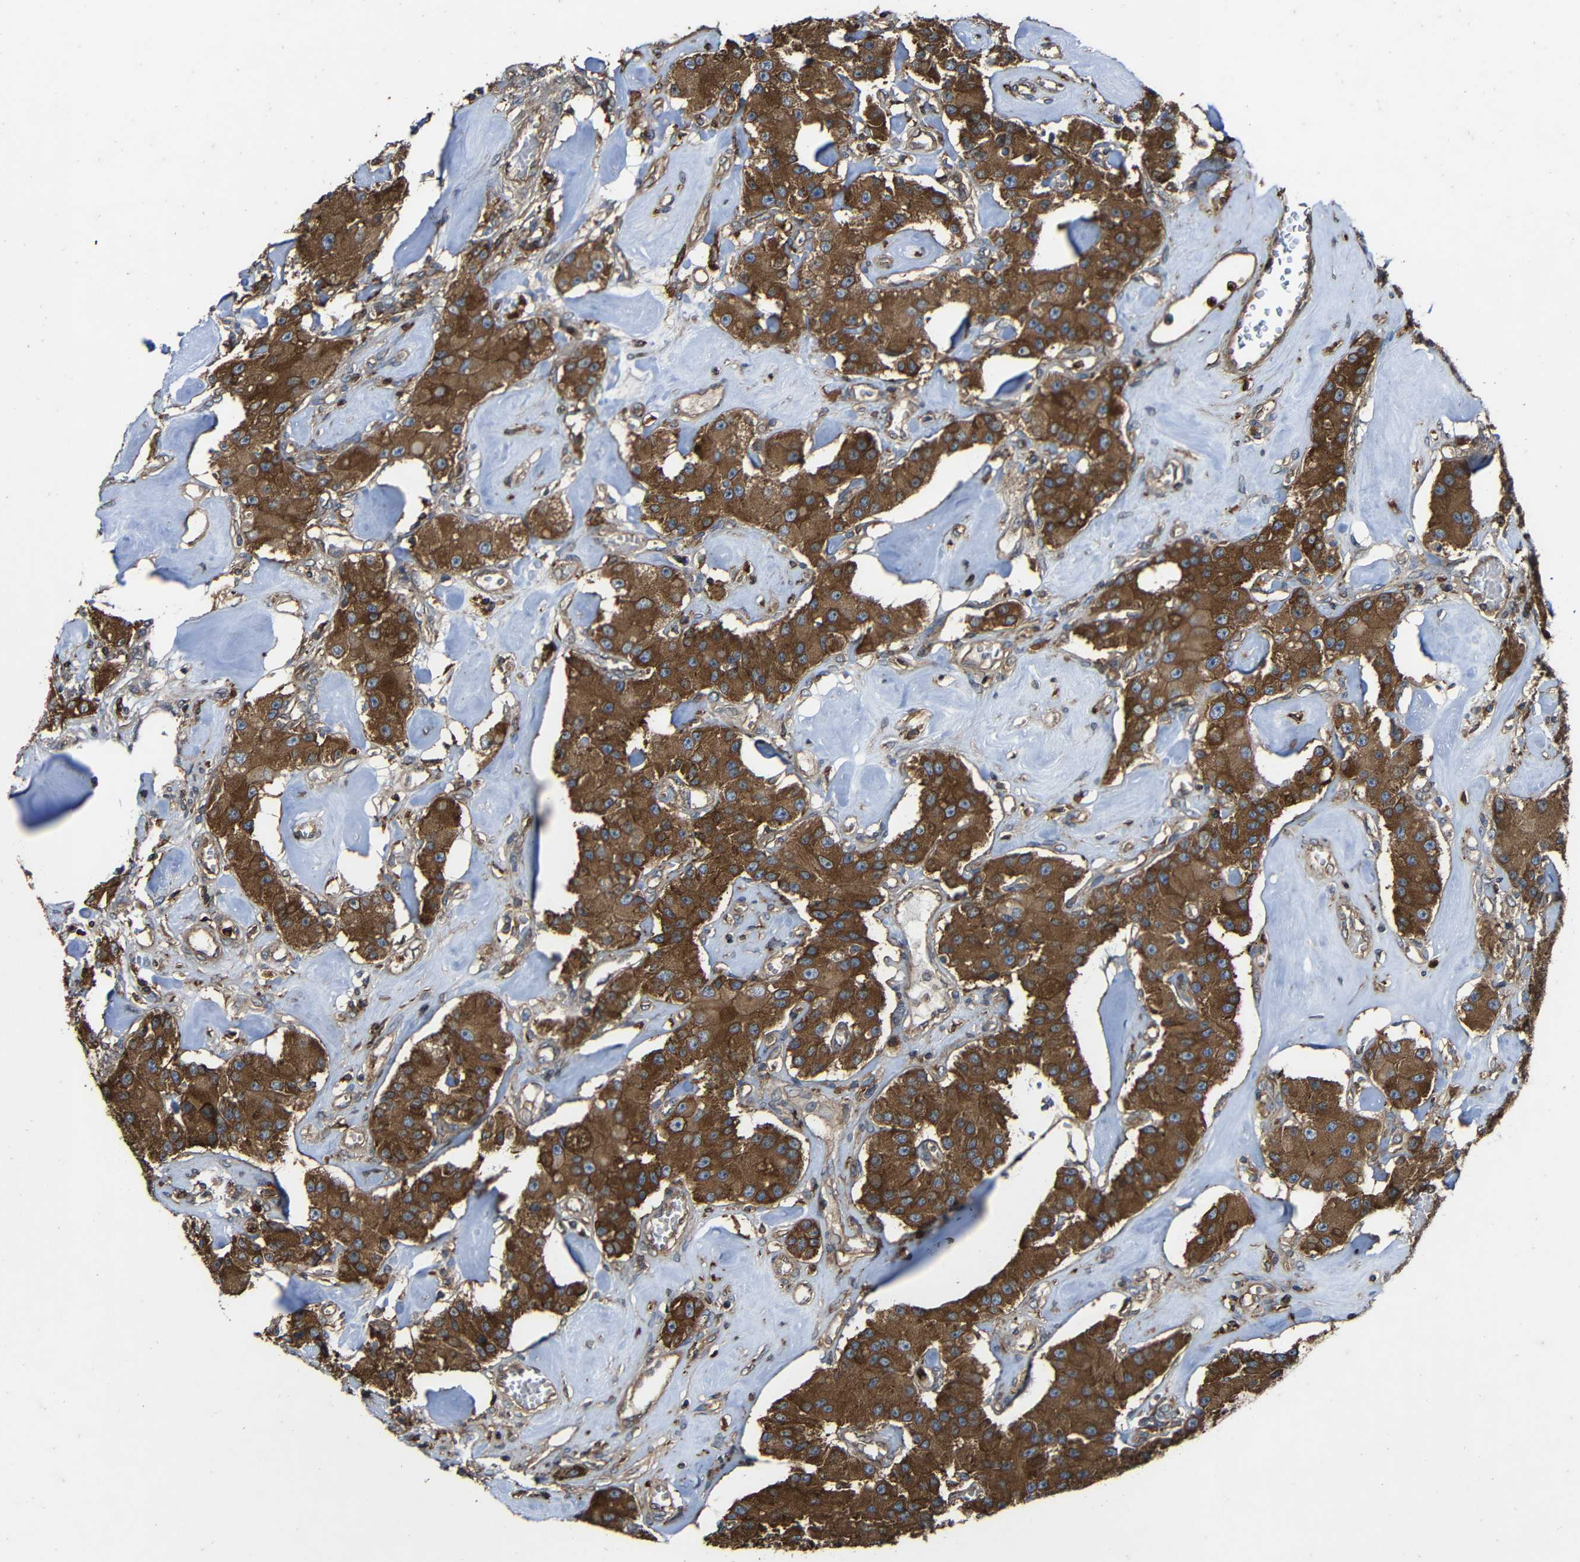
{"staining": {"intensity": "strong", "quantity": ">75%", "location": "cytoplasmic/membranous"}, "tissue": "carcinoid", "cell_type": "Tumor cells", "image_type": "cancer", "snomed": [{"axis": "morphology", "description": "Carcinoid, malignant, NOS"}, {"axis": "topography", "description": "Pancreas"}], "caption": "There is high levels of strong cytoplasmic/membranous expression in tumor cells of carcinoid, as demonstrated by immunohistochemical staining (brown color).", "gene": "TREM2", "patient": {"sex": "male", "age": 41}}